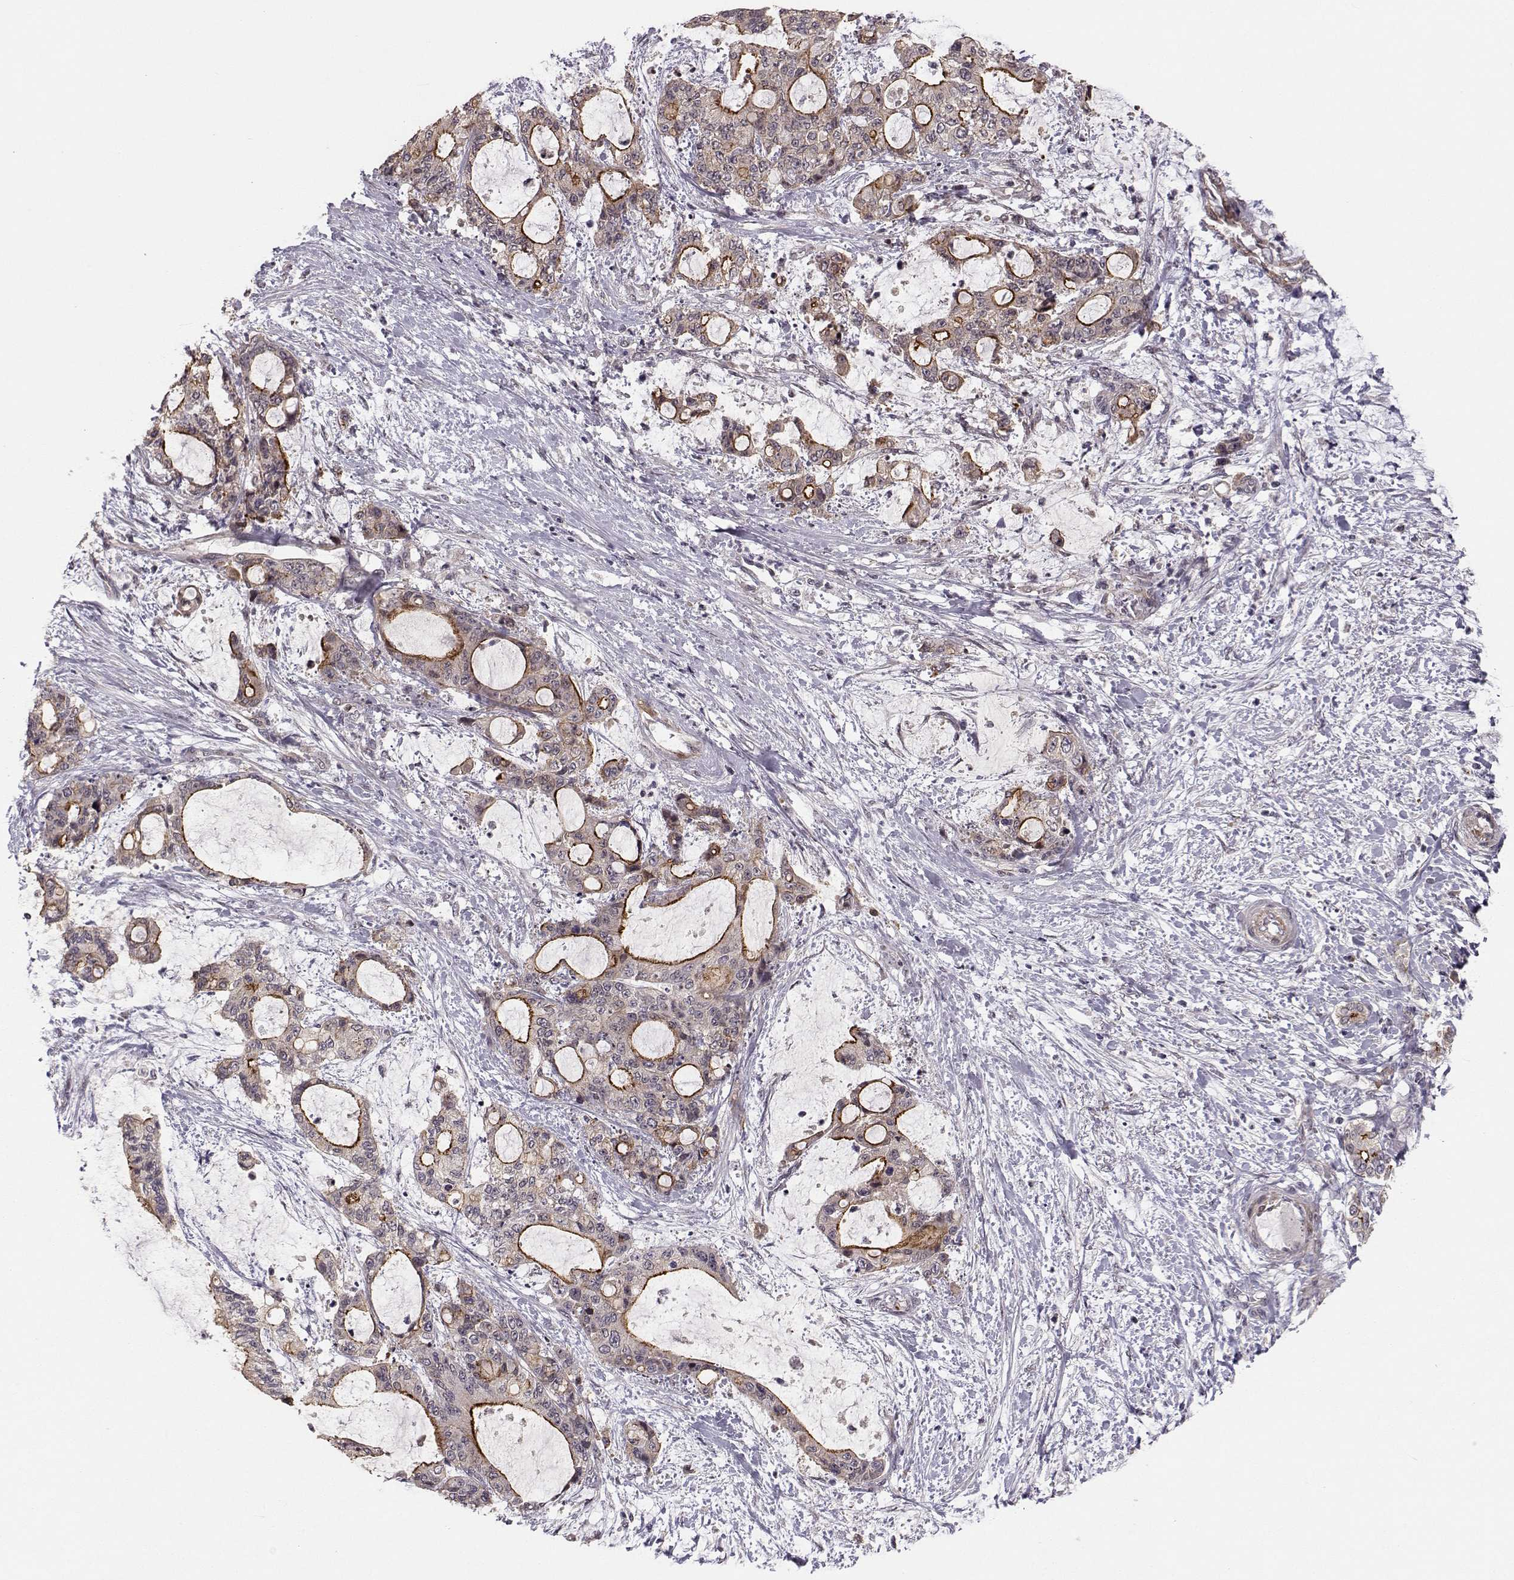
{"staining": {"intensity": "moderate", "quantity": "25%-75%", "location": "cytoplasmic/membranous"}, "tissue": "liver cancer", "cell_type": "Tumor cells", "image_type": "cancer", "snomed": [{"axis": "morphology", "description": "Normal tissue, NOS"}, {"axis": "morphology", "description": "Cholangiocarcinoma"}, {"axis": "topography", "description": "Liver"}, {"axis": "topography", "description": "Peripheral nerve tissue"}], "caption": "Protein staining displays moderate cytoplasmic/membranous positivity in about 25%-75% of tumor cells in liver cancer (cholangiocarcinoma).", "gene": "PLEKHG3", "patient": {"sex": "female", "age": 73}}